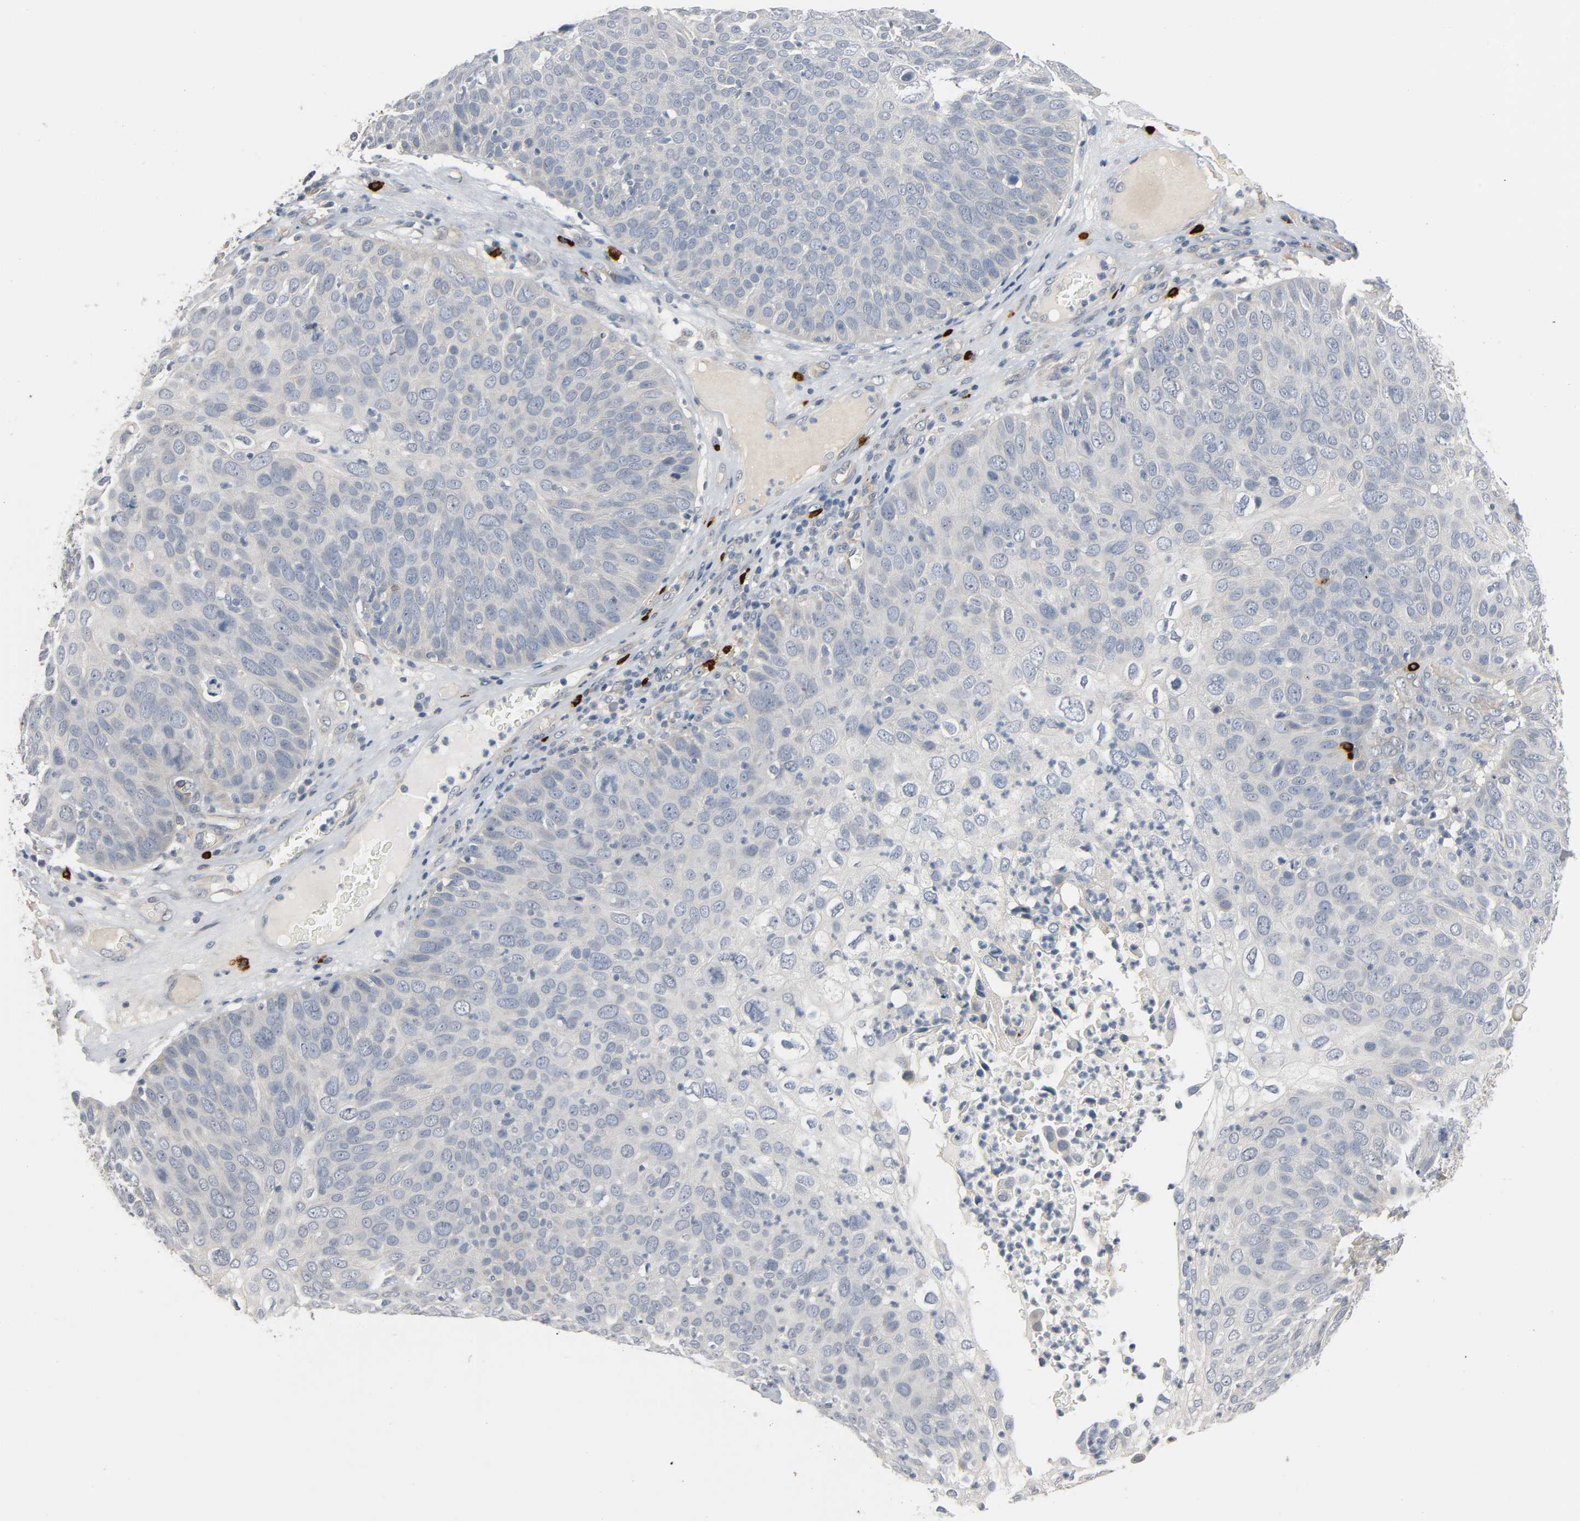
{"staining": {"intensity": "negative", "quantity": "none", "location": "none"}, "tissue": "skin cancer", "cell_type": "Tumor cells", "image_type": "cancer", "snomed": [{"axis": "morphology", "description": "Squamous cell carcinoma, NOS"}, {"axis": "topography", "description": "Skin"}], "caption": "IHC image of human skin cancer (squamous cell carcinoma) stained for a protein (brown), which displays no staining in tumor cells. (DAB immunohistochemistry (IHC) visualized using brightfield microscopy, high magnification).", "gene": "LIMCH1", "patient": {"sex": "male", "age": 87}}